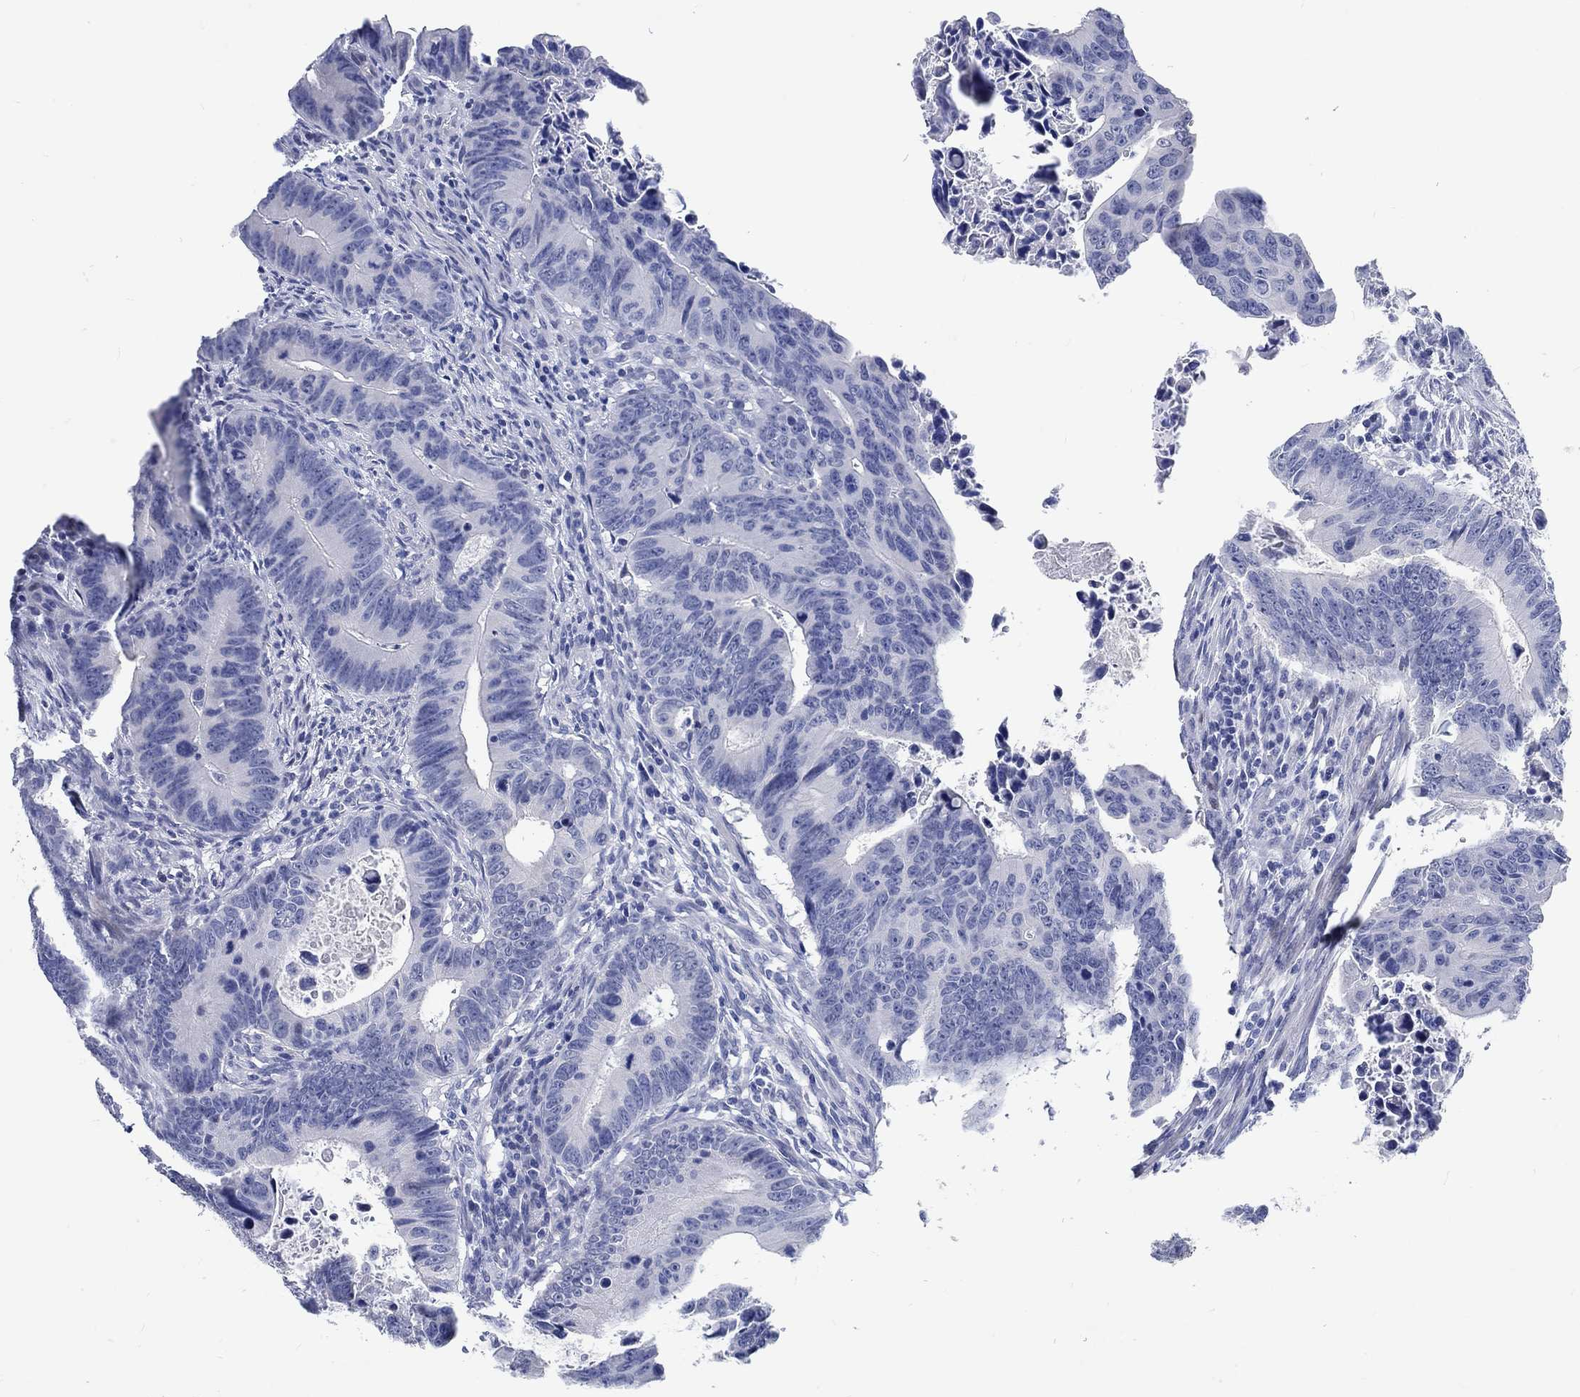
{"staining": {"intensity": "negative", "quantity": "none", "location": "none"}, "tissue": "colorectal cancer", "cell_type": "Tumor cells", "image_type": "cancer", "snomed": [{"axis": "morphology", "description": "Adenocarcinoma, NOS"}, {"axis": "topography", "description": "Colon"}], "caption": "Adenocarcinoma (colorectal) was stained to show a protein in brown. There is no significant staining in tumor cells.", "gene": "C4orf47", "patient": {"sex": "female", "age": 87}}